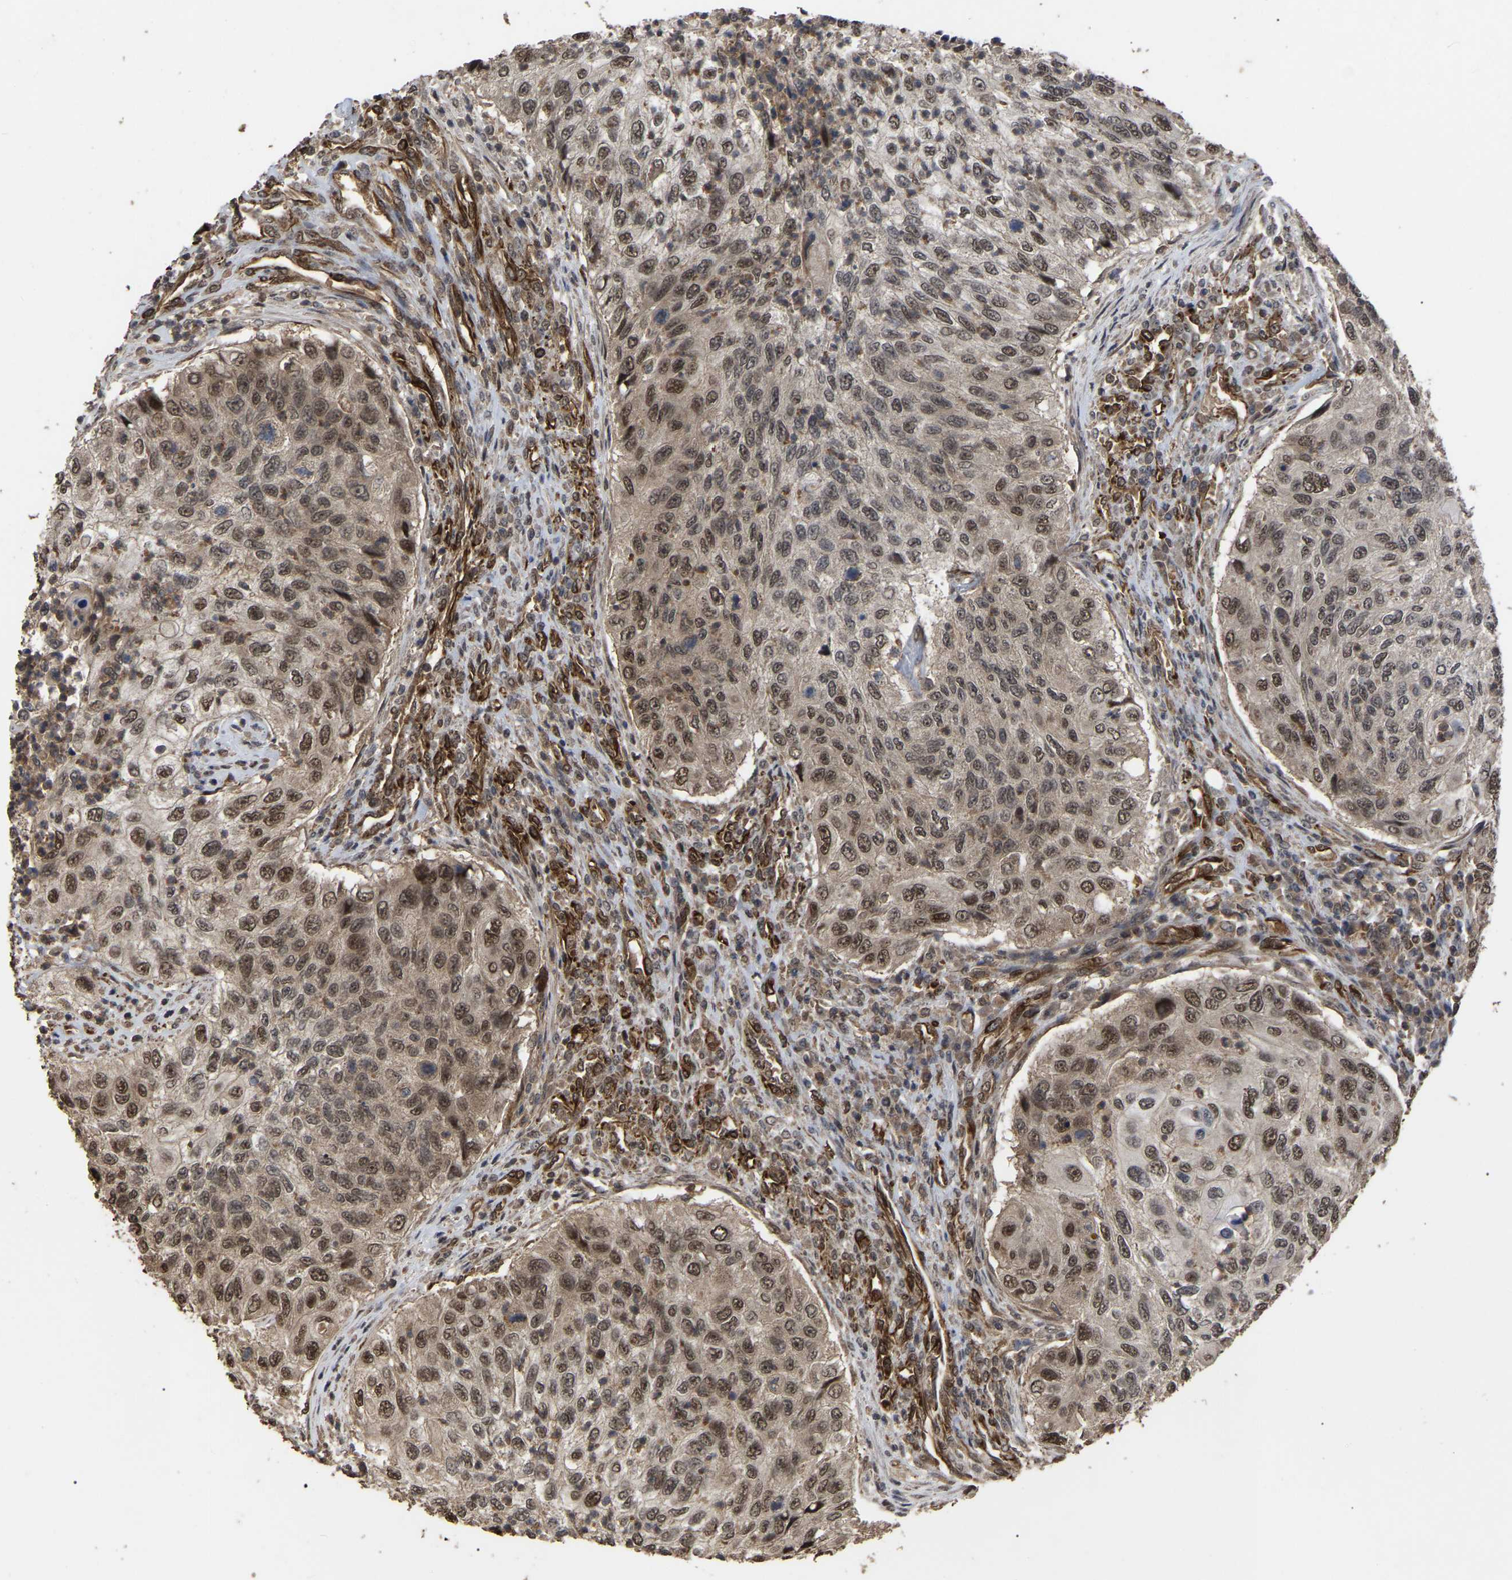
{"staining": {"intensity": "moderate", "quantity": ">75%", "location": "cytoplasmic/membranous,nuclear"}, "tissue": "urothelial cancer", "cell_type": "Tumor cells", "image_type": "cancer", "snomed": [{"axis": "morphology", "description": "Urothelial carcinoma, High grade"}, {"axis": "topography", "description": "Urinary bladder"}], "caption": "Urothelial carcinoma (high-grade) was stained to show a protein in brown. There is medium levels of moderate cytoplasmic/membranous and nuclear expression in approximately >75% of tumor cells.", "gene": "FAM161B", "patient": {"sex": "female", "age": 60}}